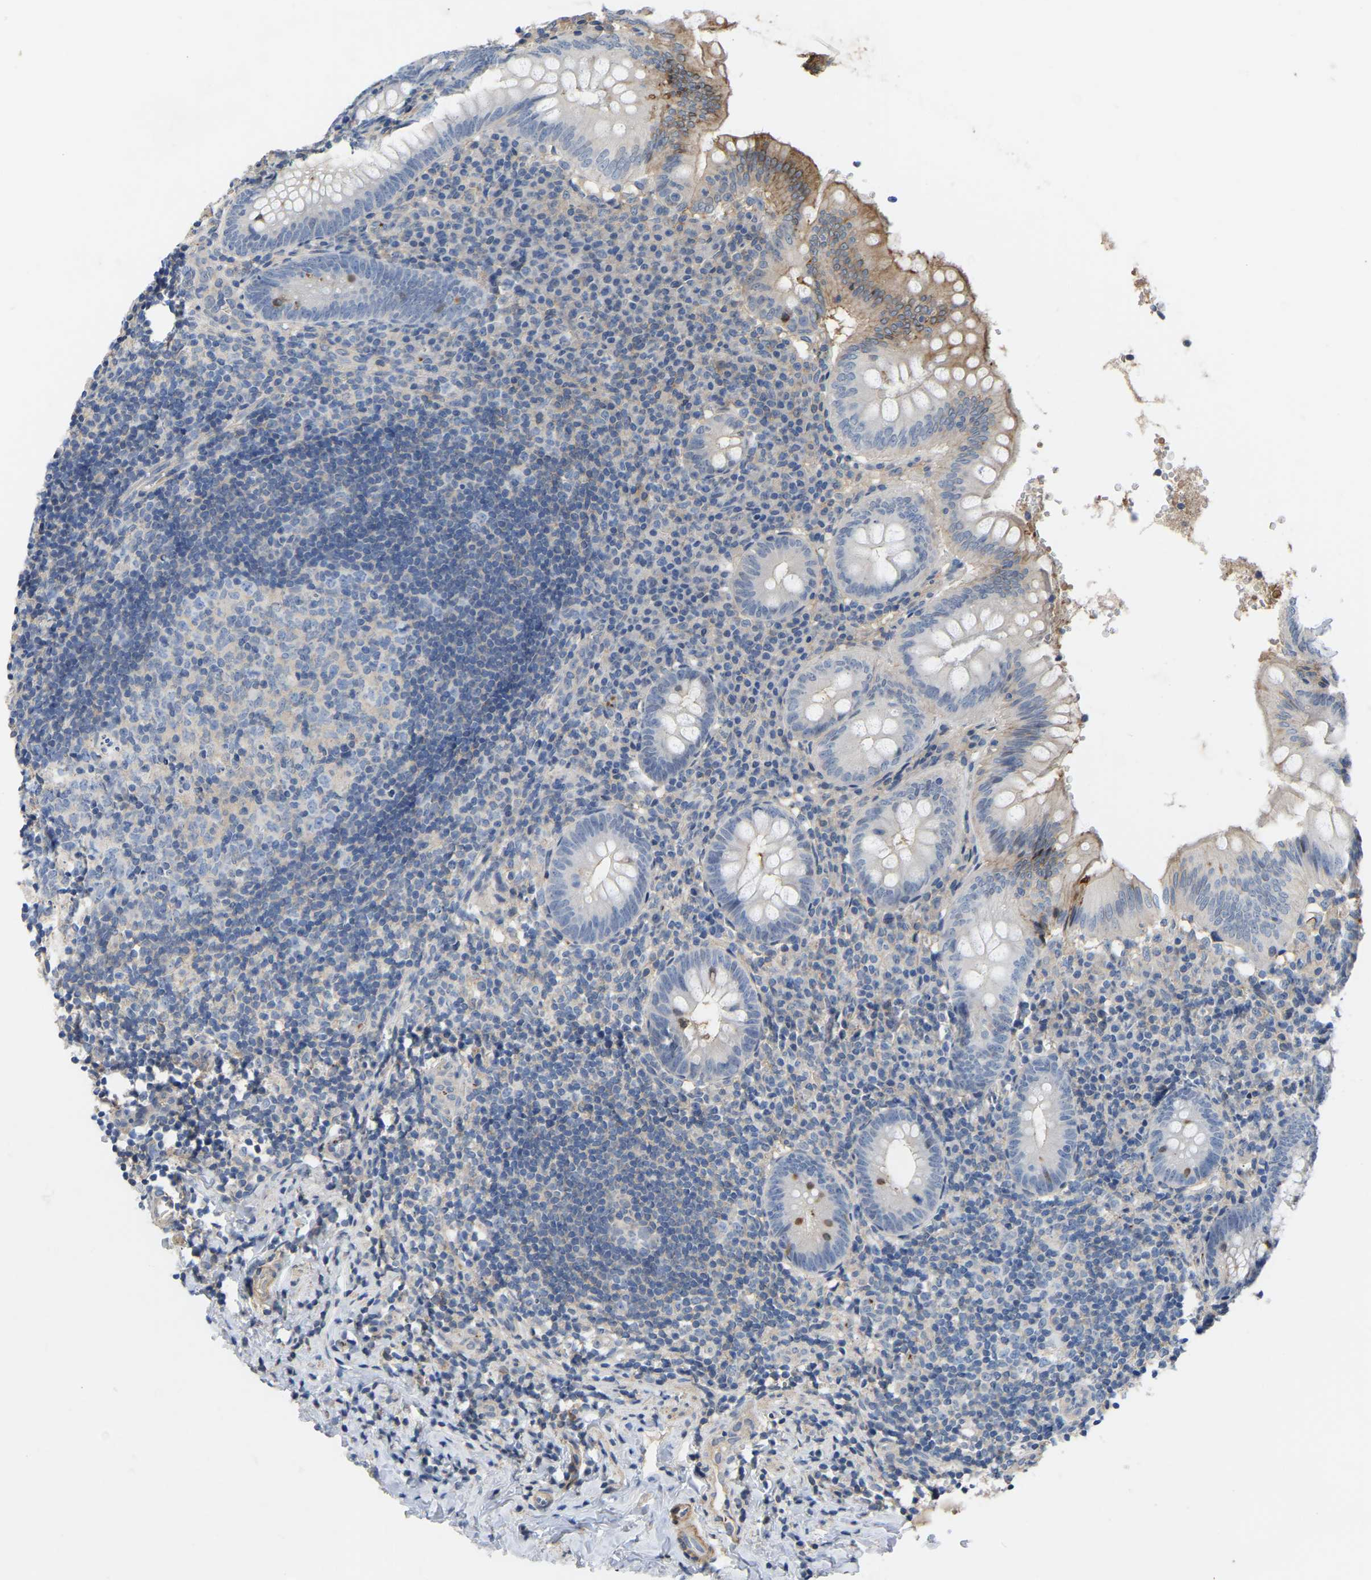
{"staining": {"intensity": "moderate", "quantity": "<25%", "location": "cytoplasmic/membranous"}, "tissue": "appendix", "cell_type": "Glandular cells", "image_type": "normal", "snomed": [{"axis": "morphology", "description": "Normal tissue, NOS"}, {"axis": "topography", "description": "Appendix"}], "caption": "Immunohistochemical staining of benign human appendix demonstrates moderate cytoplasmic/membranous protein staining in about <25% of glandular cells. The protein is stained brown, and the nuclei are stained in blue (DAB IHC with brightfield microscopy, high magnification).", "gene": "ZNF449", "patient": {"sex": "male", "age": 8}}